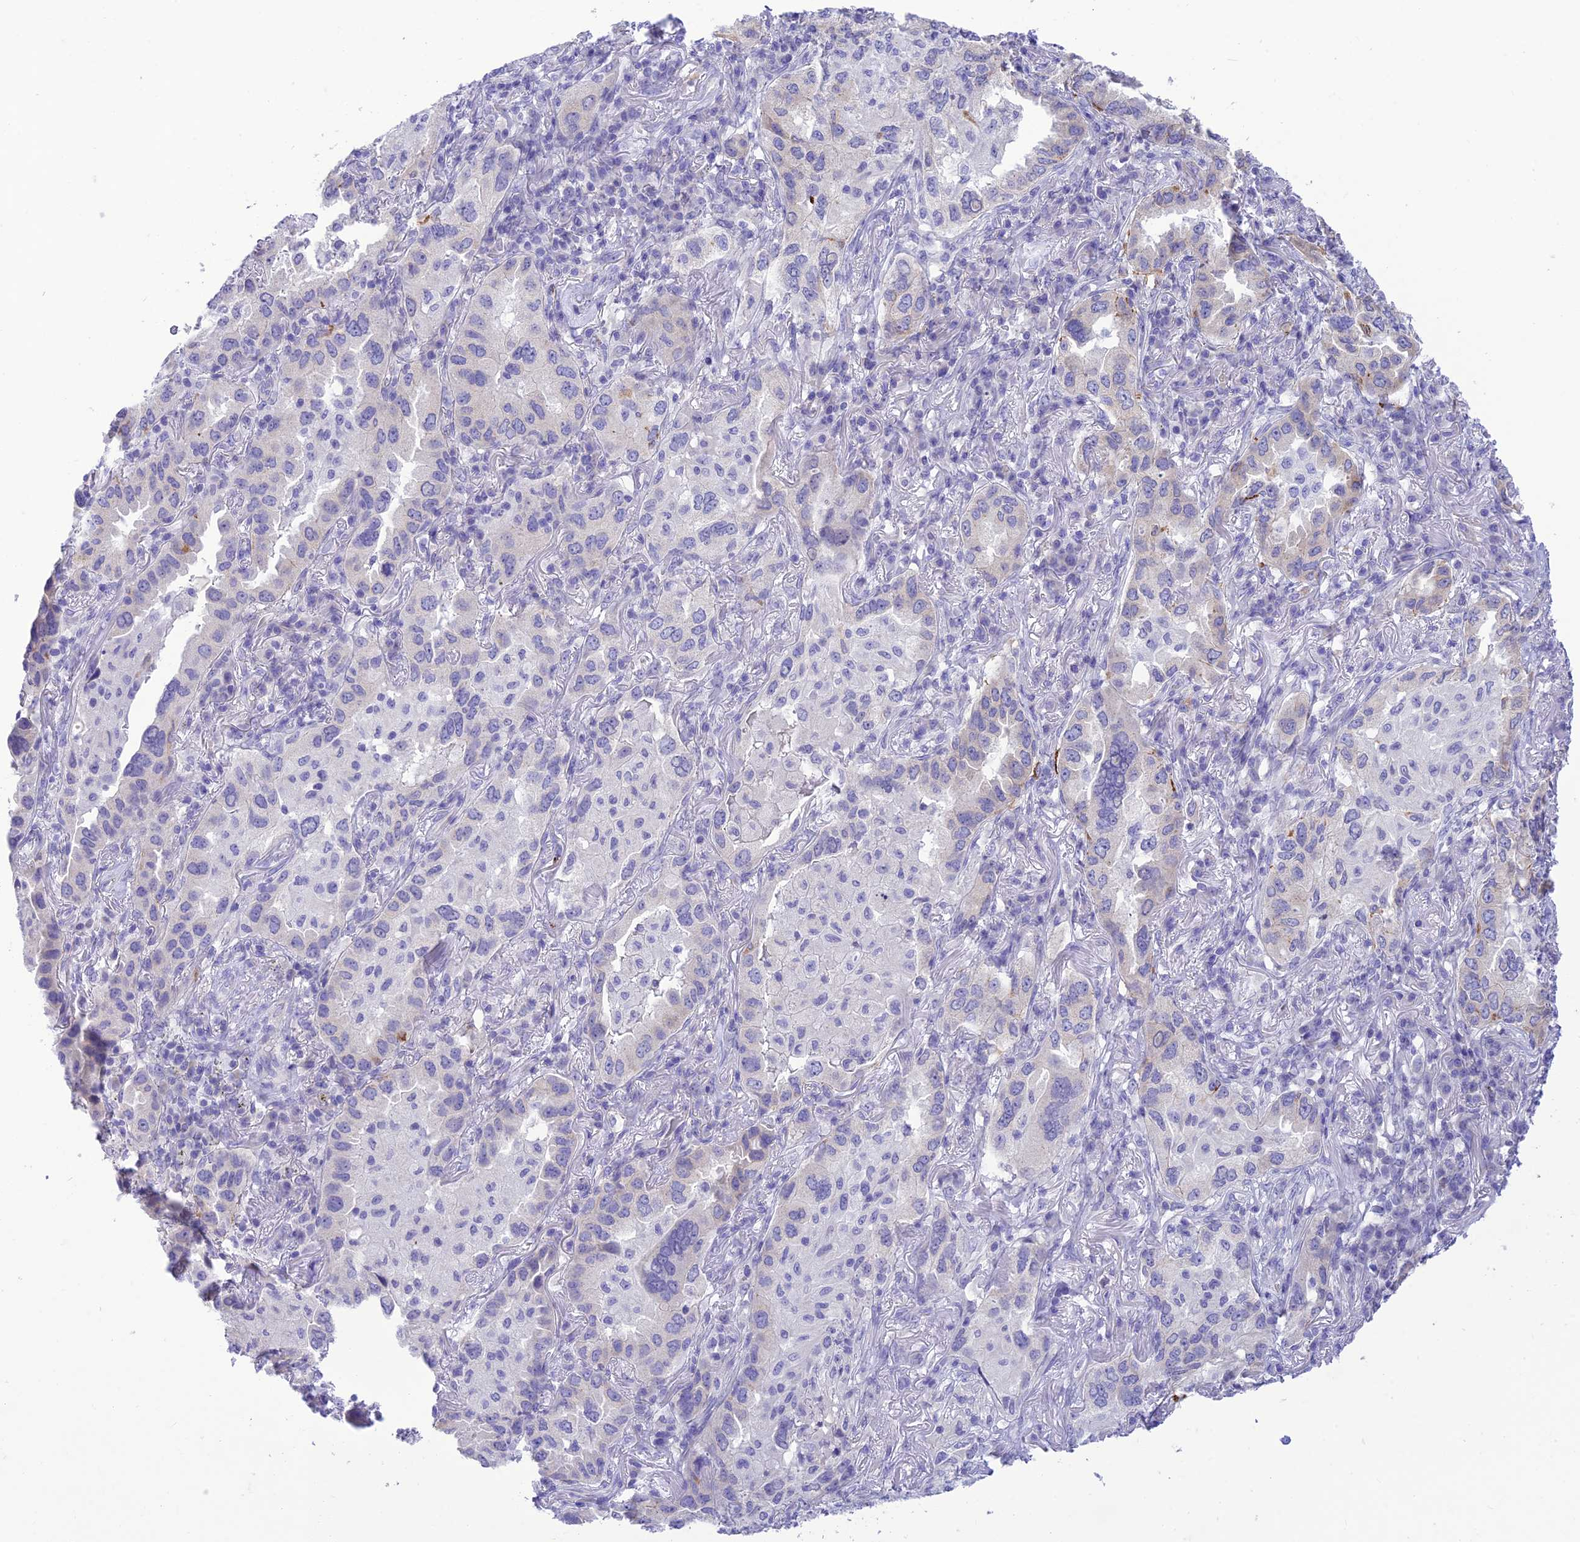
{"staining": {"intensity": "negative", "quantity": "none", "location": "none"}, "tissue": "lung cancer", "cell_type": "Tumor cells", "image_type": "cancer", "snomed": [{"axis": "morphology", "description": "Adenocarcinoma, NOS"}, {"axis": "topography", "description": "Lung"}], "caption": "Tumor cells are negative for protein expression in human lung cancer (adenocarcinoma).", "gene": "DHDH", "patient": {"sex": "female", "age": 69}}